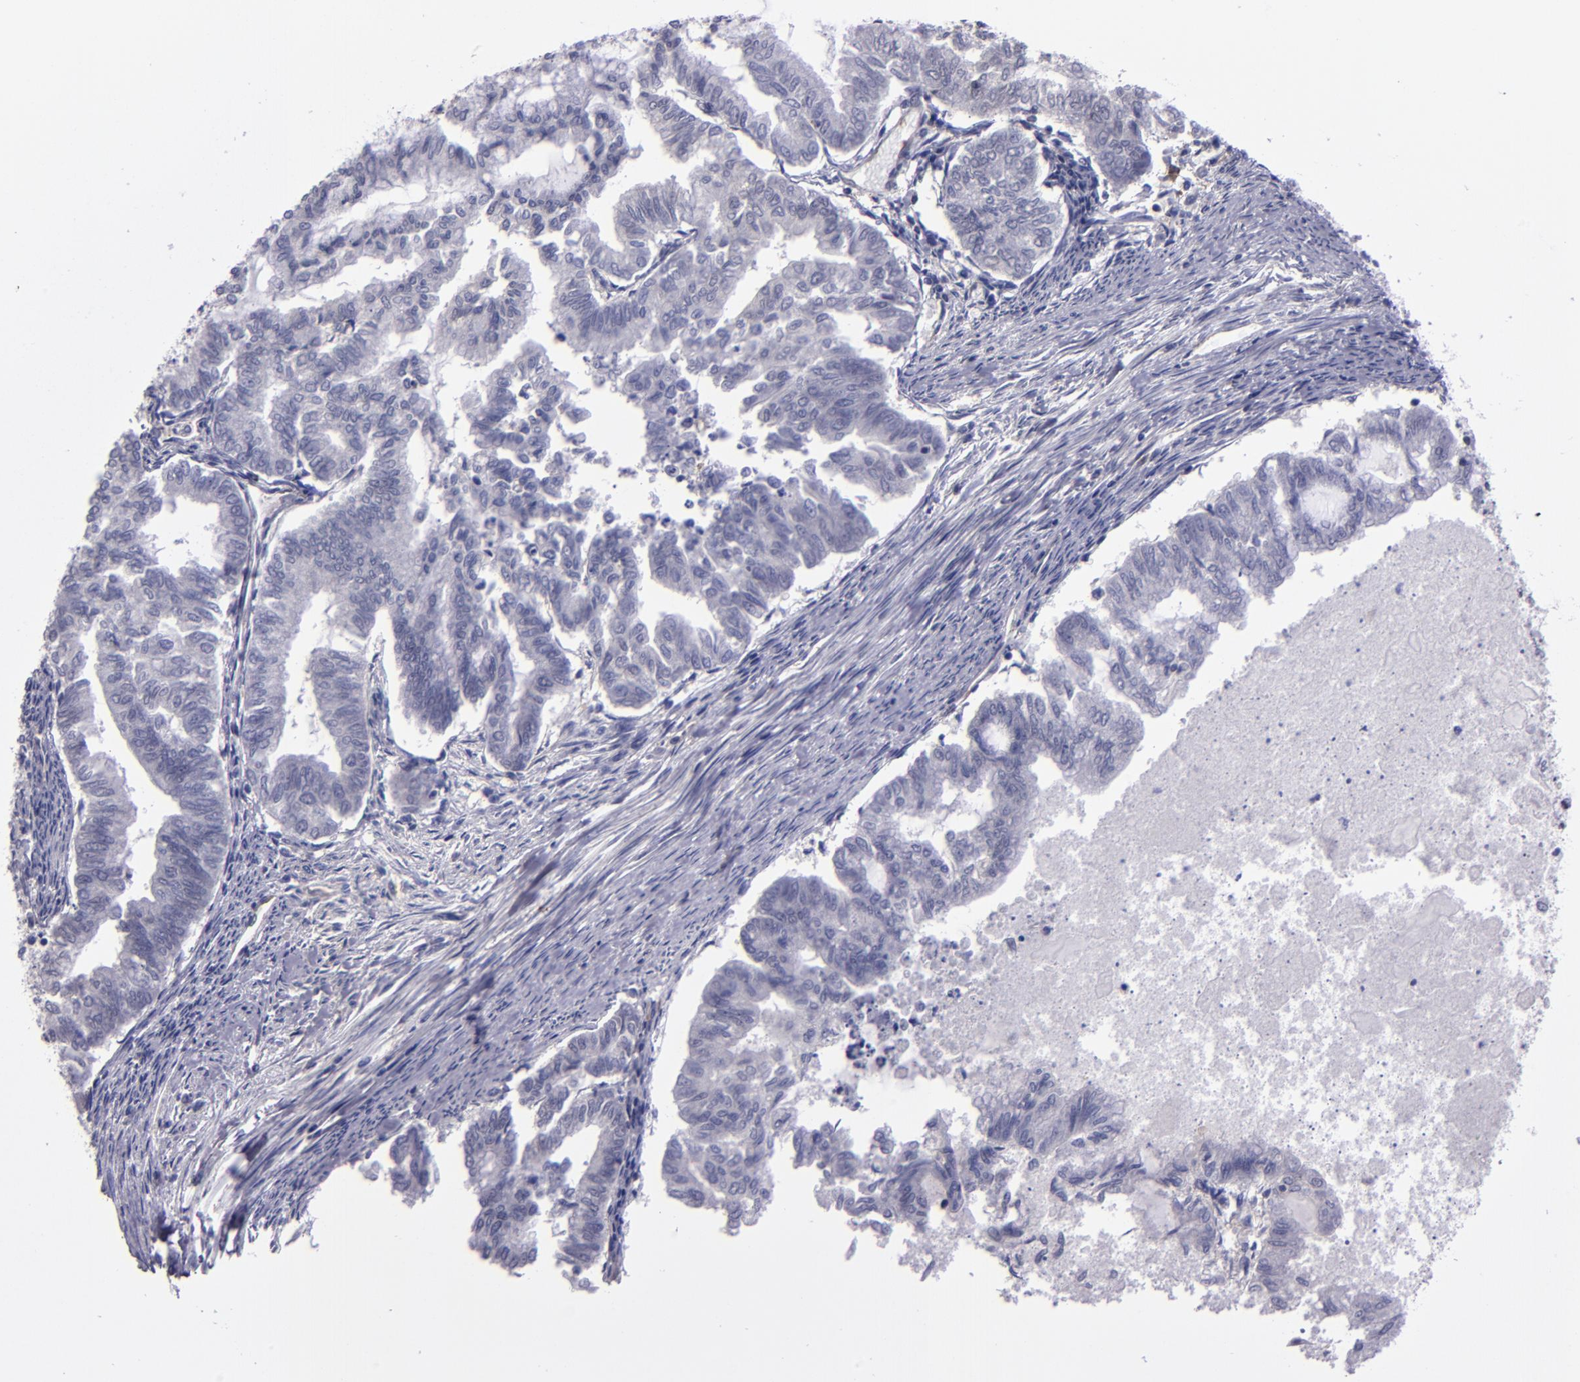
{"staining": {"intensity": "negative", "quantity": "none", "location": "none"}, "tissue": "endometrial cancer", "cell_type": "Tumor cells", "image_type": "cancer", "snomed": [{"axis": "morphology", "description": "Adenocarcinoma, NOS"}, {"axis": "topography", "description": "Endometrium"}], "caption": "Tumor cells show no significant protein expression in endometrial adenocarcinoma.", "gene": "CEBPE", "patient": {"sex": "female", "age": 79}}